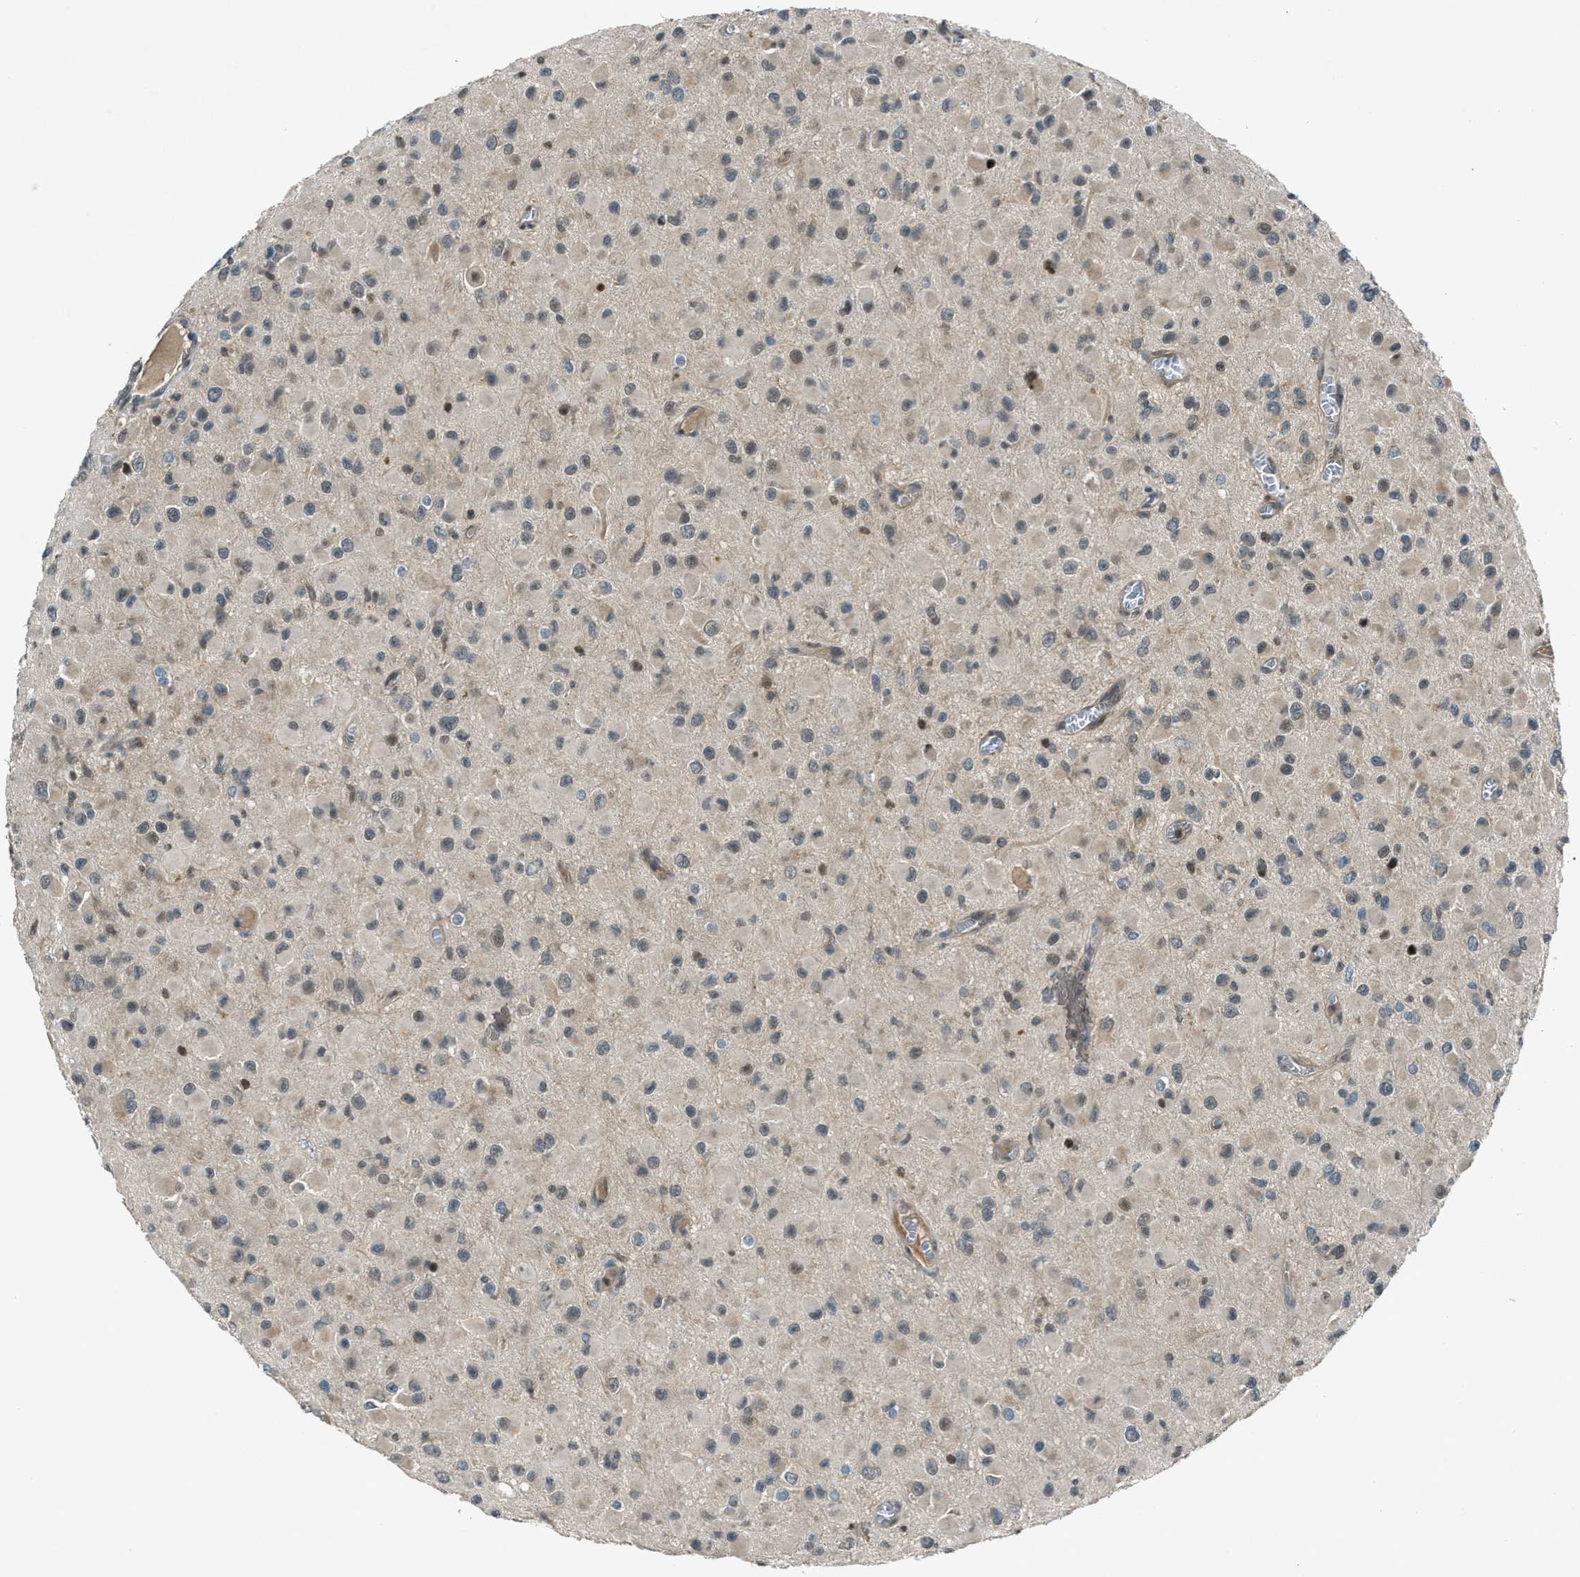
{"staining": {"intensity": "weak", "quantity": "25%-75%", "location": "cytoplasmic/membranous,nuclear"}, "tissue": "glioma", "cell_type": "Tumor cells", "image_type": "cancer", "snomed": [{"axis": "morphology", "description": "Glioma, malignant, Low grade"}, {"axis": "topography", "description": "Brain"}], "caption": "The image exhibits a brown stain indicating the presence of a protein in the cytoplasmic/membranous and nuclear of tumor cells in low-grade glioma (malignant).", "gene": "DUSP6", "patient": {"sex": "male", "age": 42}}